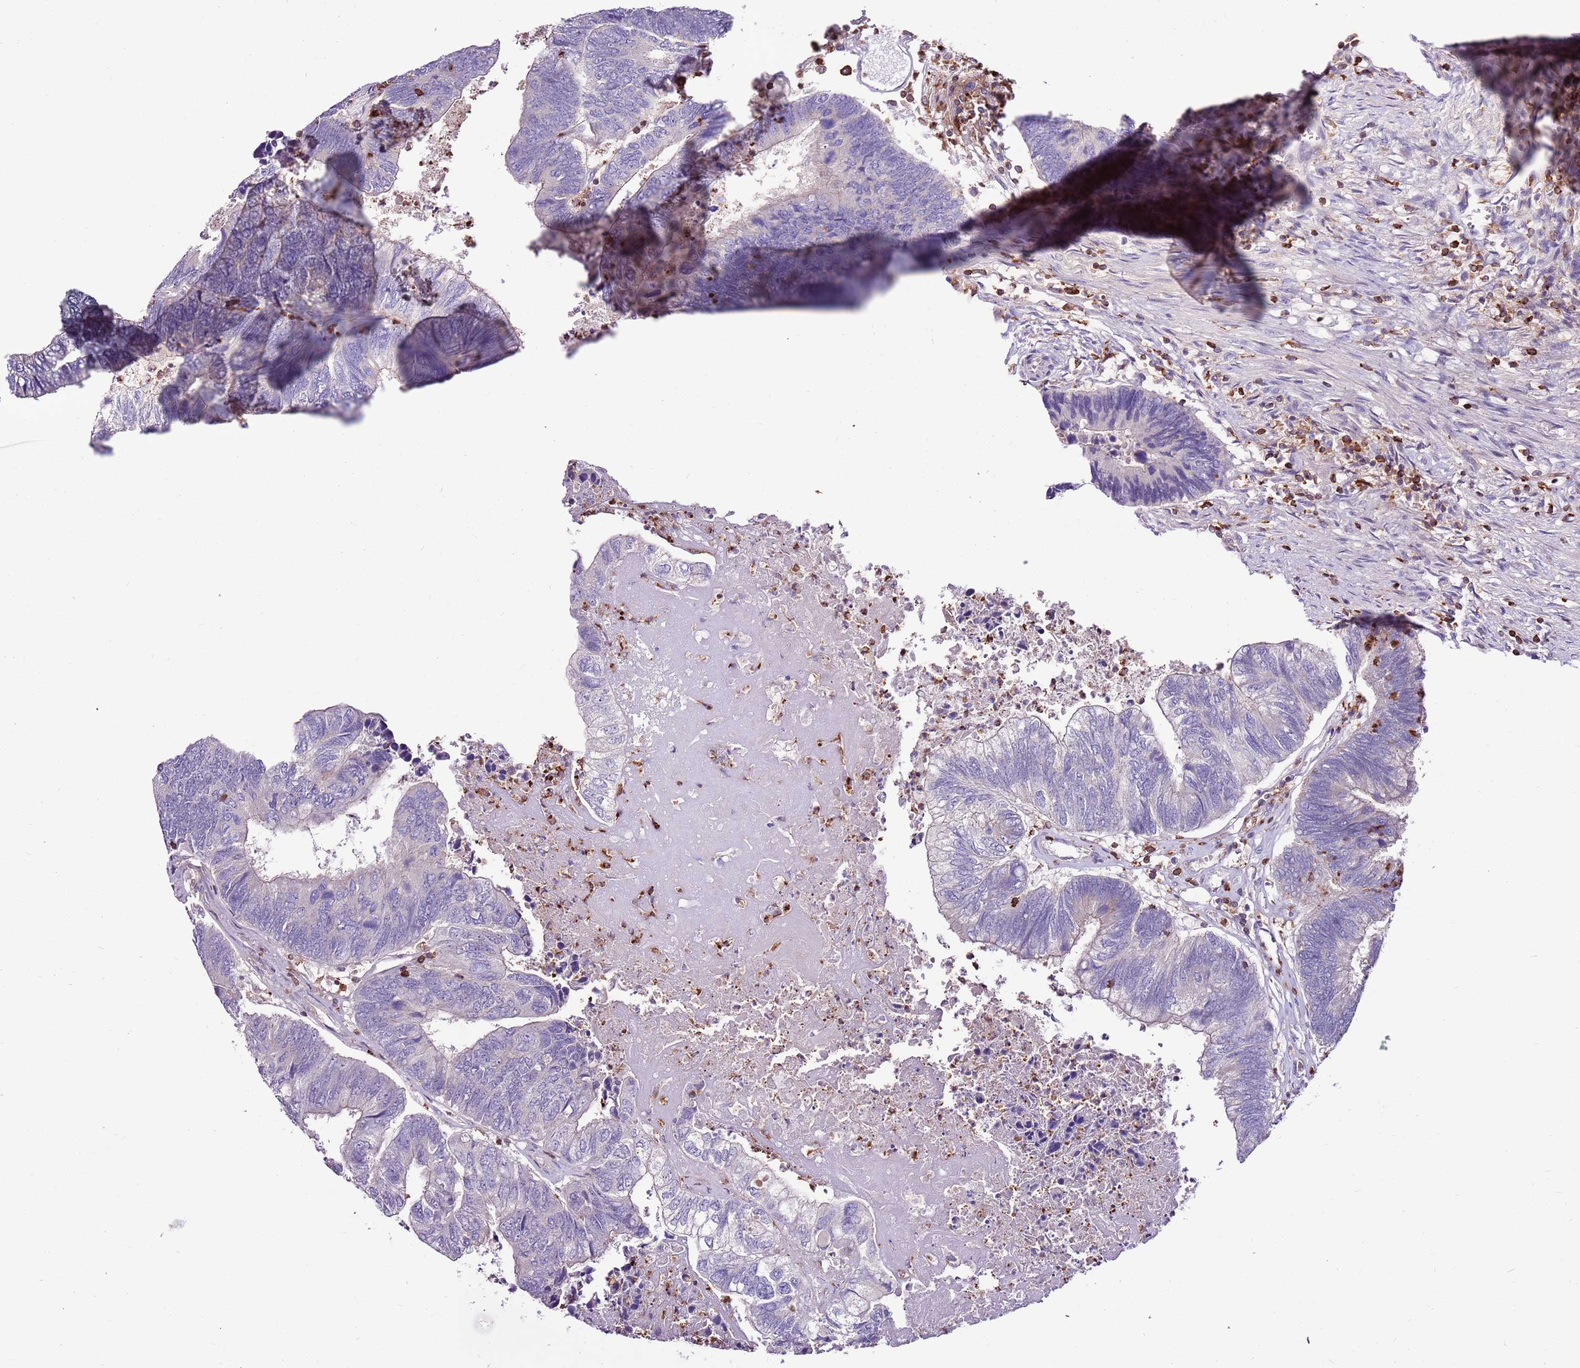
{"staining": {"intensity": "negative", "quantity": "none", "location": "none"}, "tissue": "colorectal cancer", "cell_type": "Tumor cells", "image_type": "cancer", "snomed": [{"axis": "morphology", "description": "Adenocarcinoma, NOS"}, {"axis": "topography", "description": "Colon"}], "caption": "Immunohistochemistry (IHC) image of neoplastic tissue: human adenocarcinoma (colorectal) stained with DAB reveals no significant protein expression in tumor cells.", "gene": "ZSWIM1", "patient": {"sex": "female", "age": 67}}